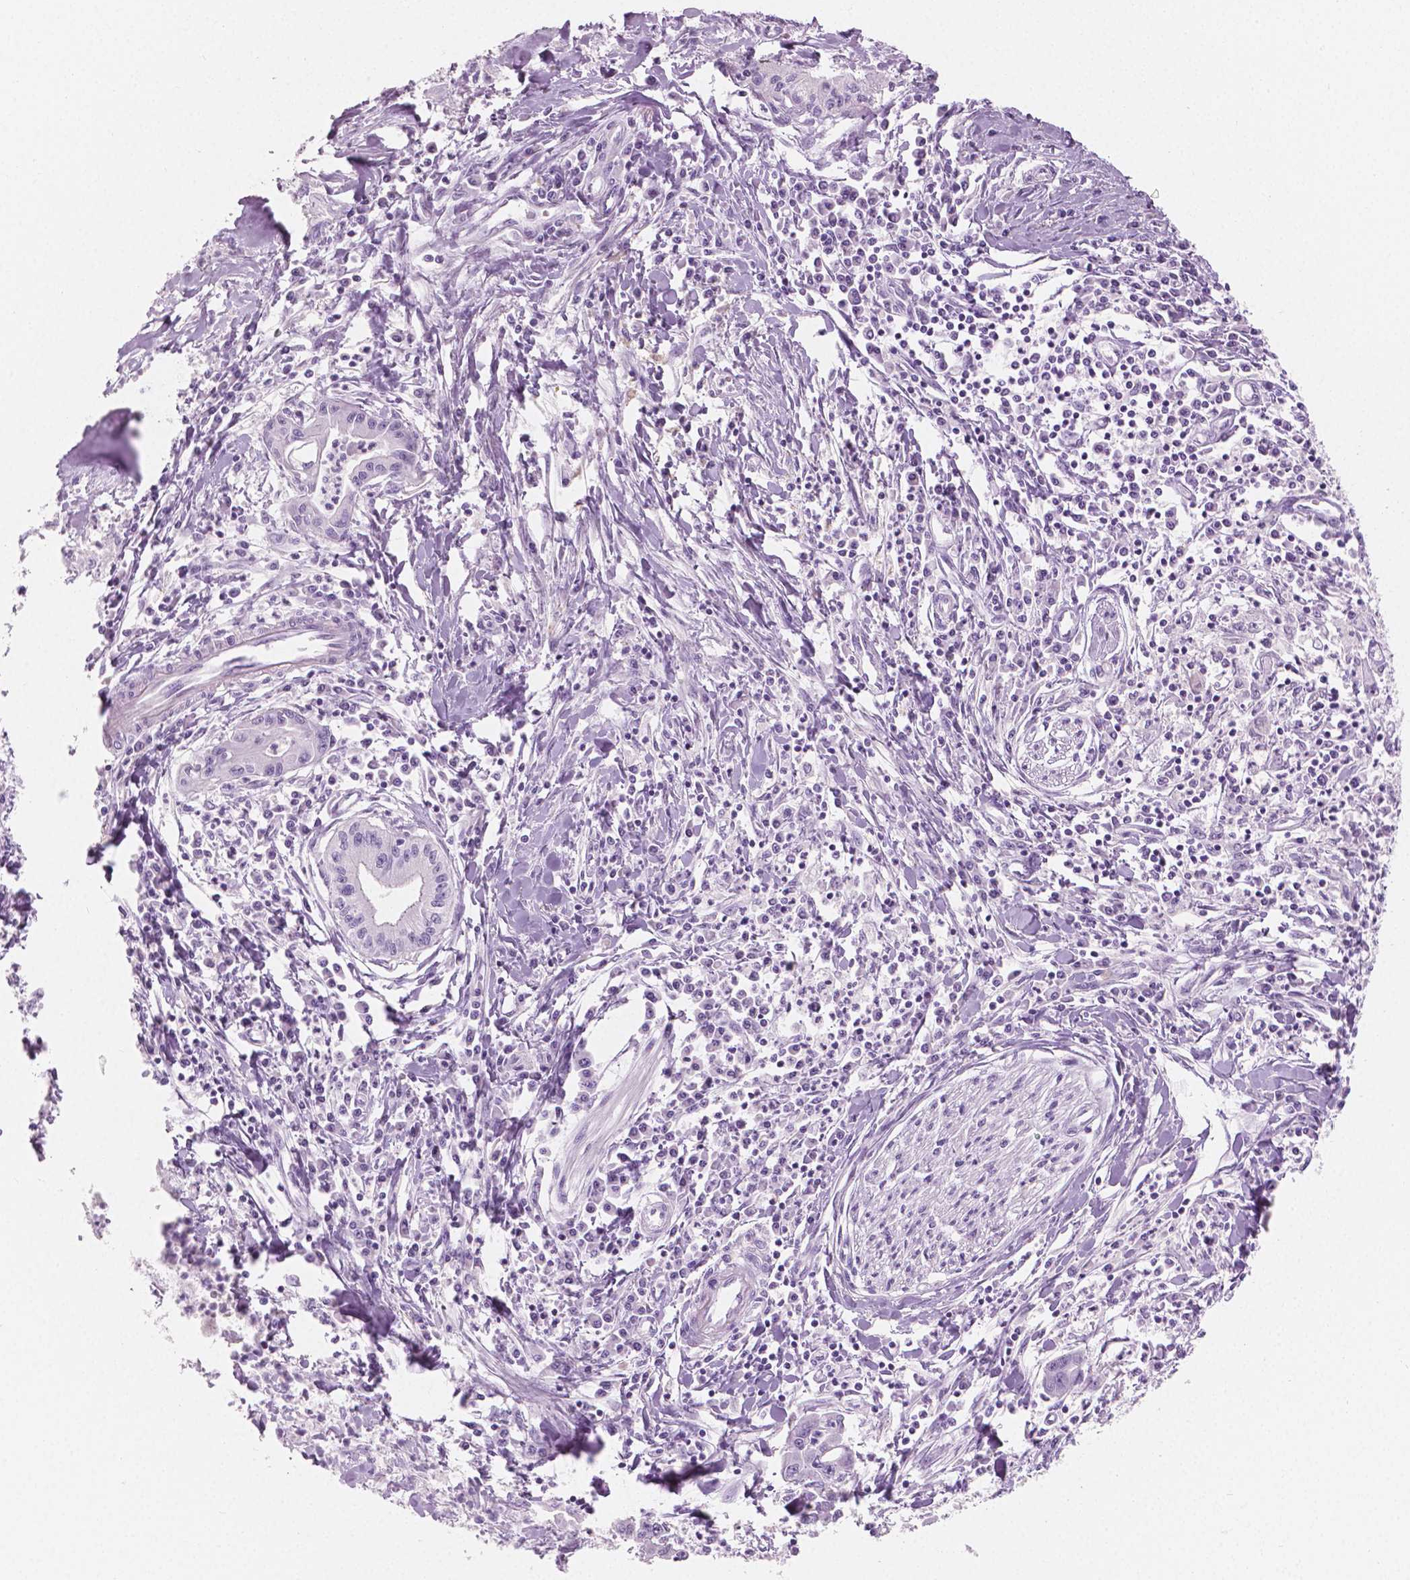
{"staining": {"intensity": "negative", "quantity": "none", "location": "none"}, "tissue": "pancreatic cancer", "cell_type": "Tumor cells", "image_type": "cancer", "snomed": [{"axis": "morphology", "description": "Adenocarcinoma, NOS"}, {"axis": "topography", "description": "Pancreas"}], "caption": "Pancreatic cancer stained for a protein using IHC reveals no positivity tumor cells.", "gene": "PLIN4", "patient": {"sex": "male", "age": 72}}